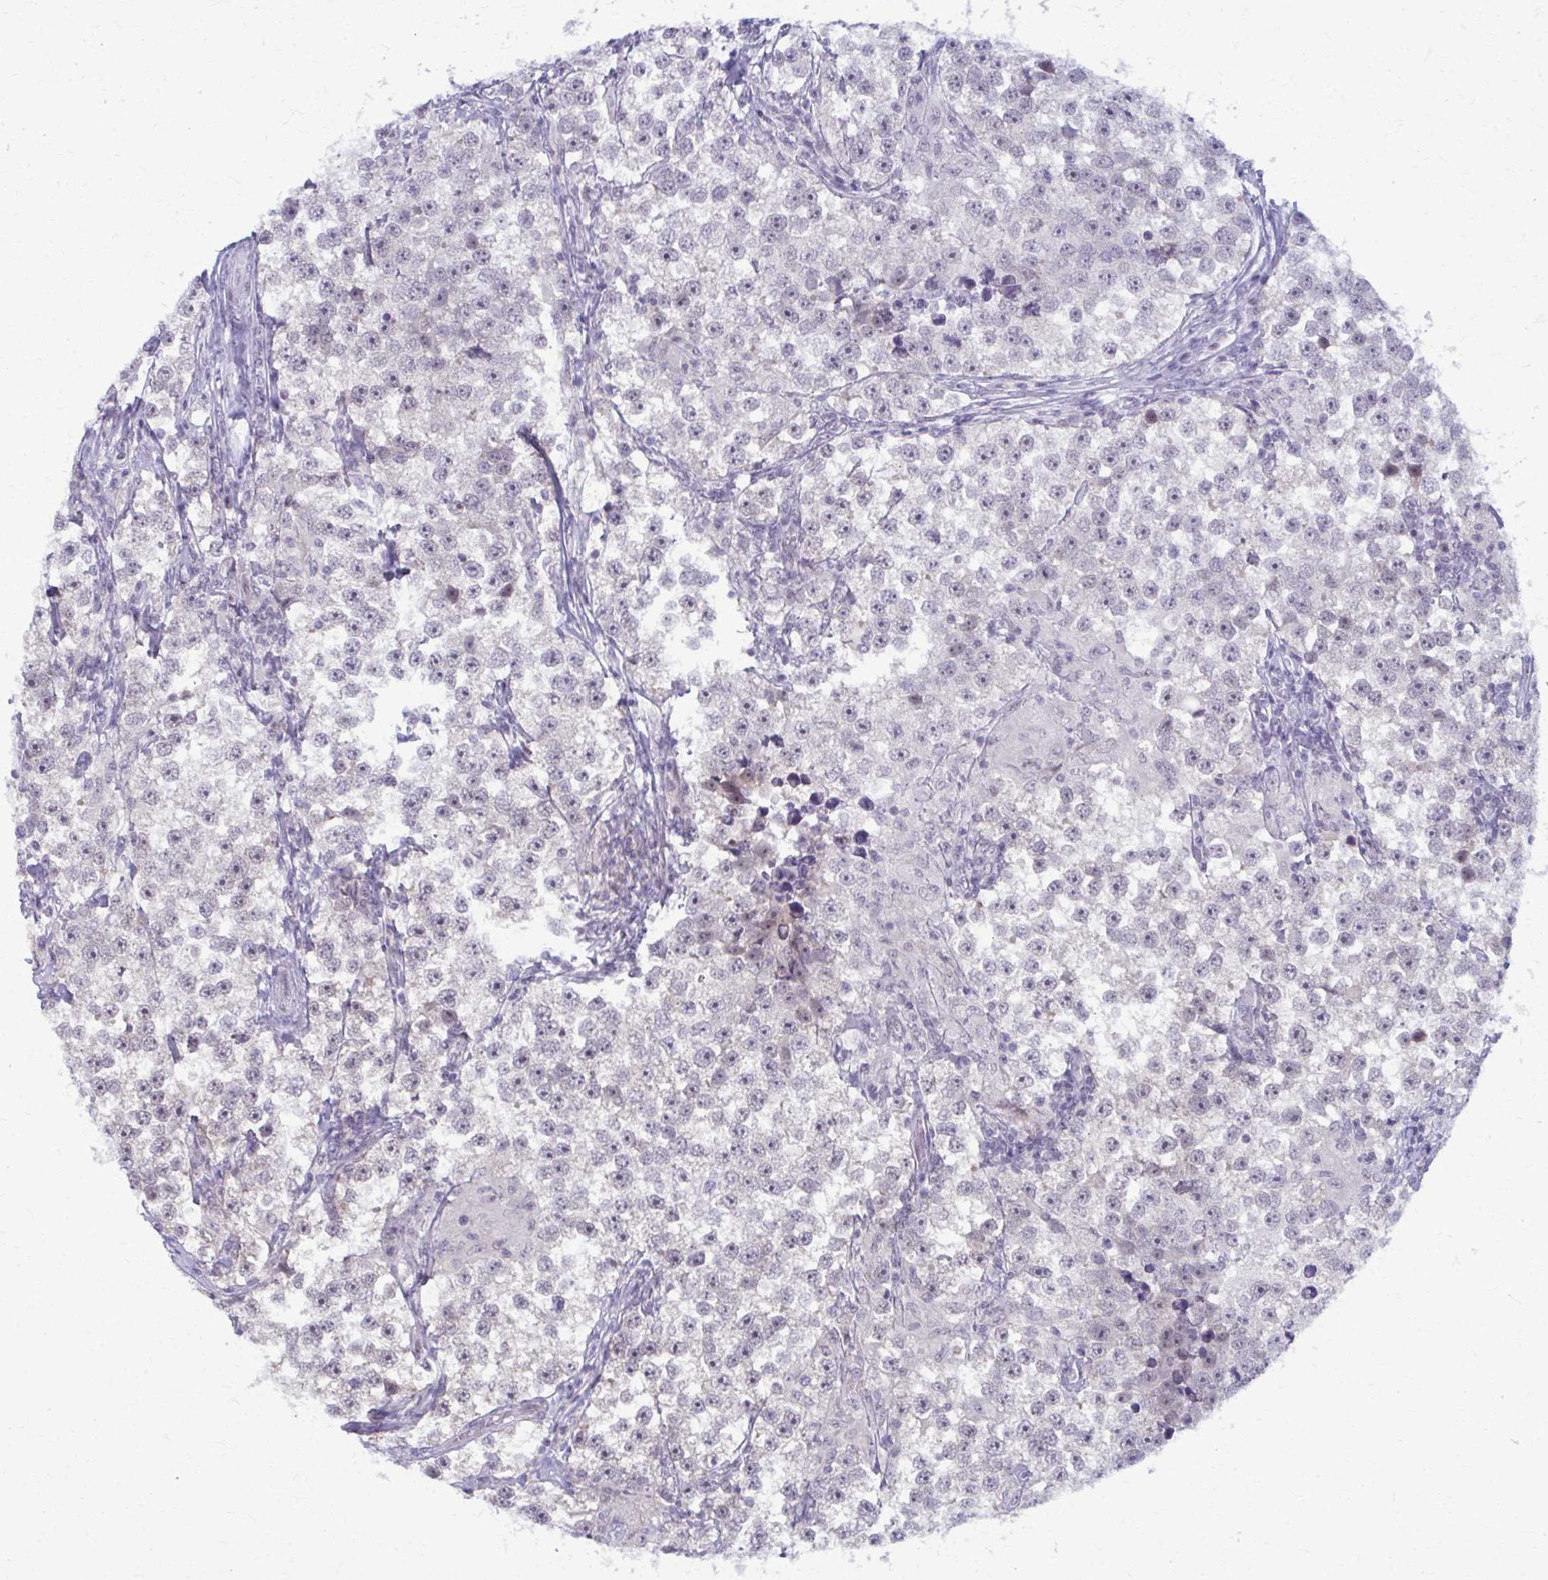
{"staining": {"intensity": "weak", "quantity": "<25%", "location": "nuclear"}, "tissue": "testis cancer", "cell_type": "Tumor cells", "image_type": "cancer", "snomed": [{"axis": "morphology", "description": "Seminoma, NOS"}, {"axis": "topography", "description": "Testis"}], "caption": "Immunohistochemistry (IHC) image of neoplastic tissue: human testis cancer stained with DAB (3,3'-diaminobenzidine) displays no significant protein staining in tumor cells.", "gene": "MAF1", "patient": {"sex": "male", "age": 46}}